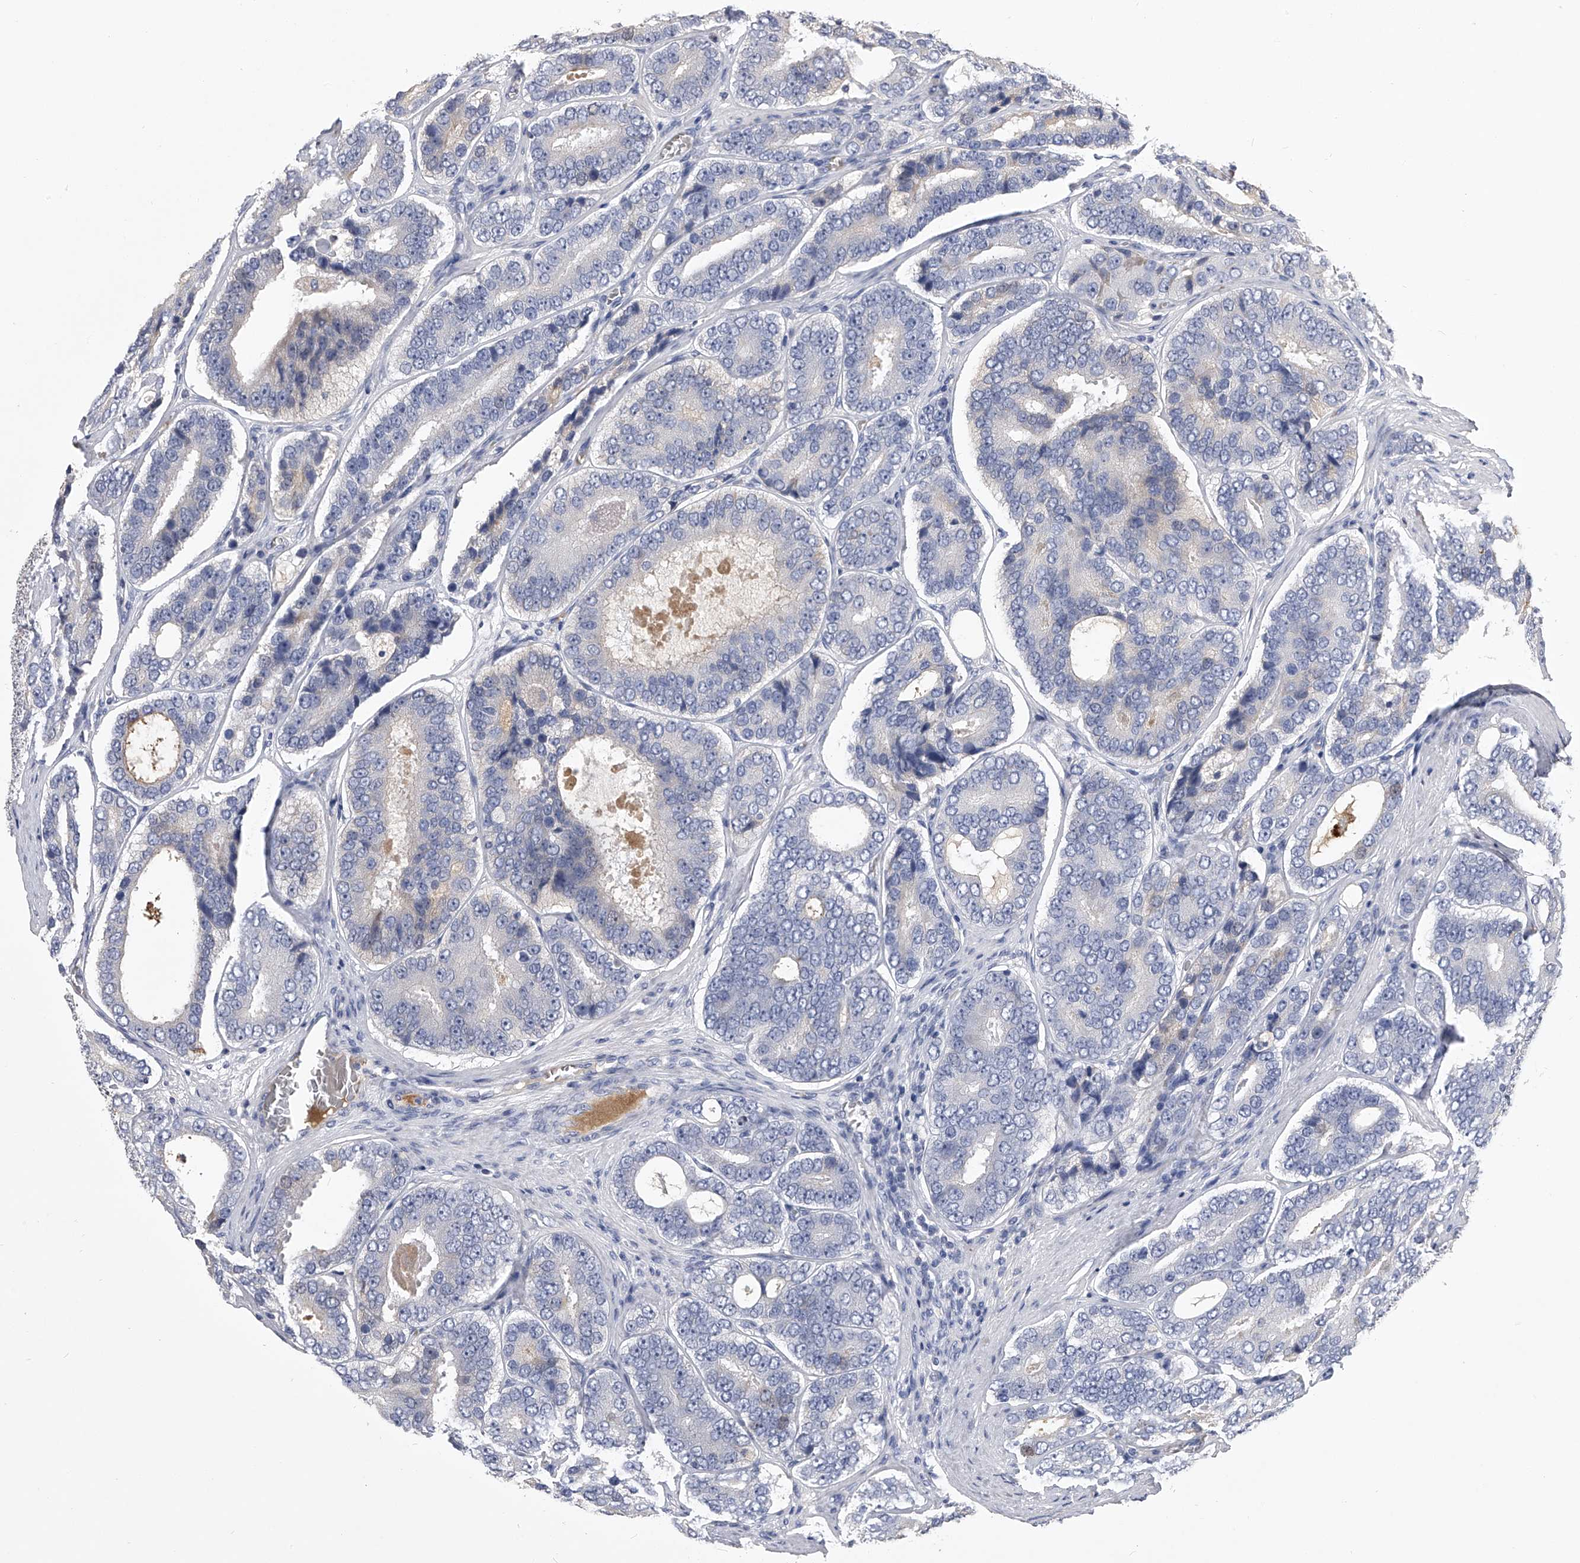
{"staining": {"intensity": "negative", "quantity": "none", "location": "none"}, "tissue": "prostate cancer", "cell_type": "Tumor cells", "image_type": "cancer", "snomed": [{"axis": "morphology", "description": "Adenocarcinoma, High grade"}, {"axis": "topography", "description": "Prostate"}], "caption": "This is a image of immunohistochemistry staining of prostate high-grade adenocarcinoma, which shows no positivity in tumor cells. (DAB IHC visualized using brightfield microscopy, high magnification).", "gene": "MDN1", "patient": {"sex": "male", "age": 56}}